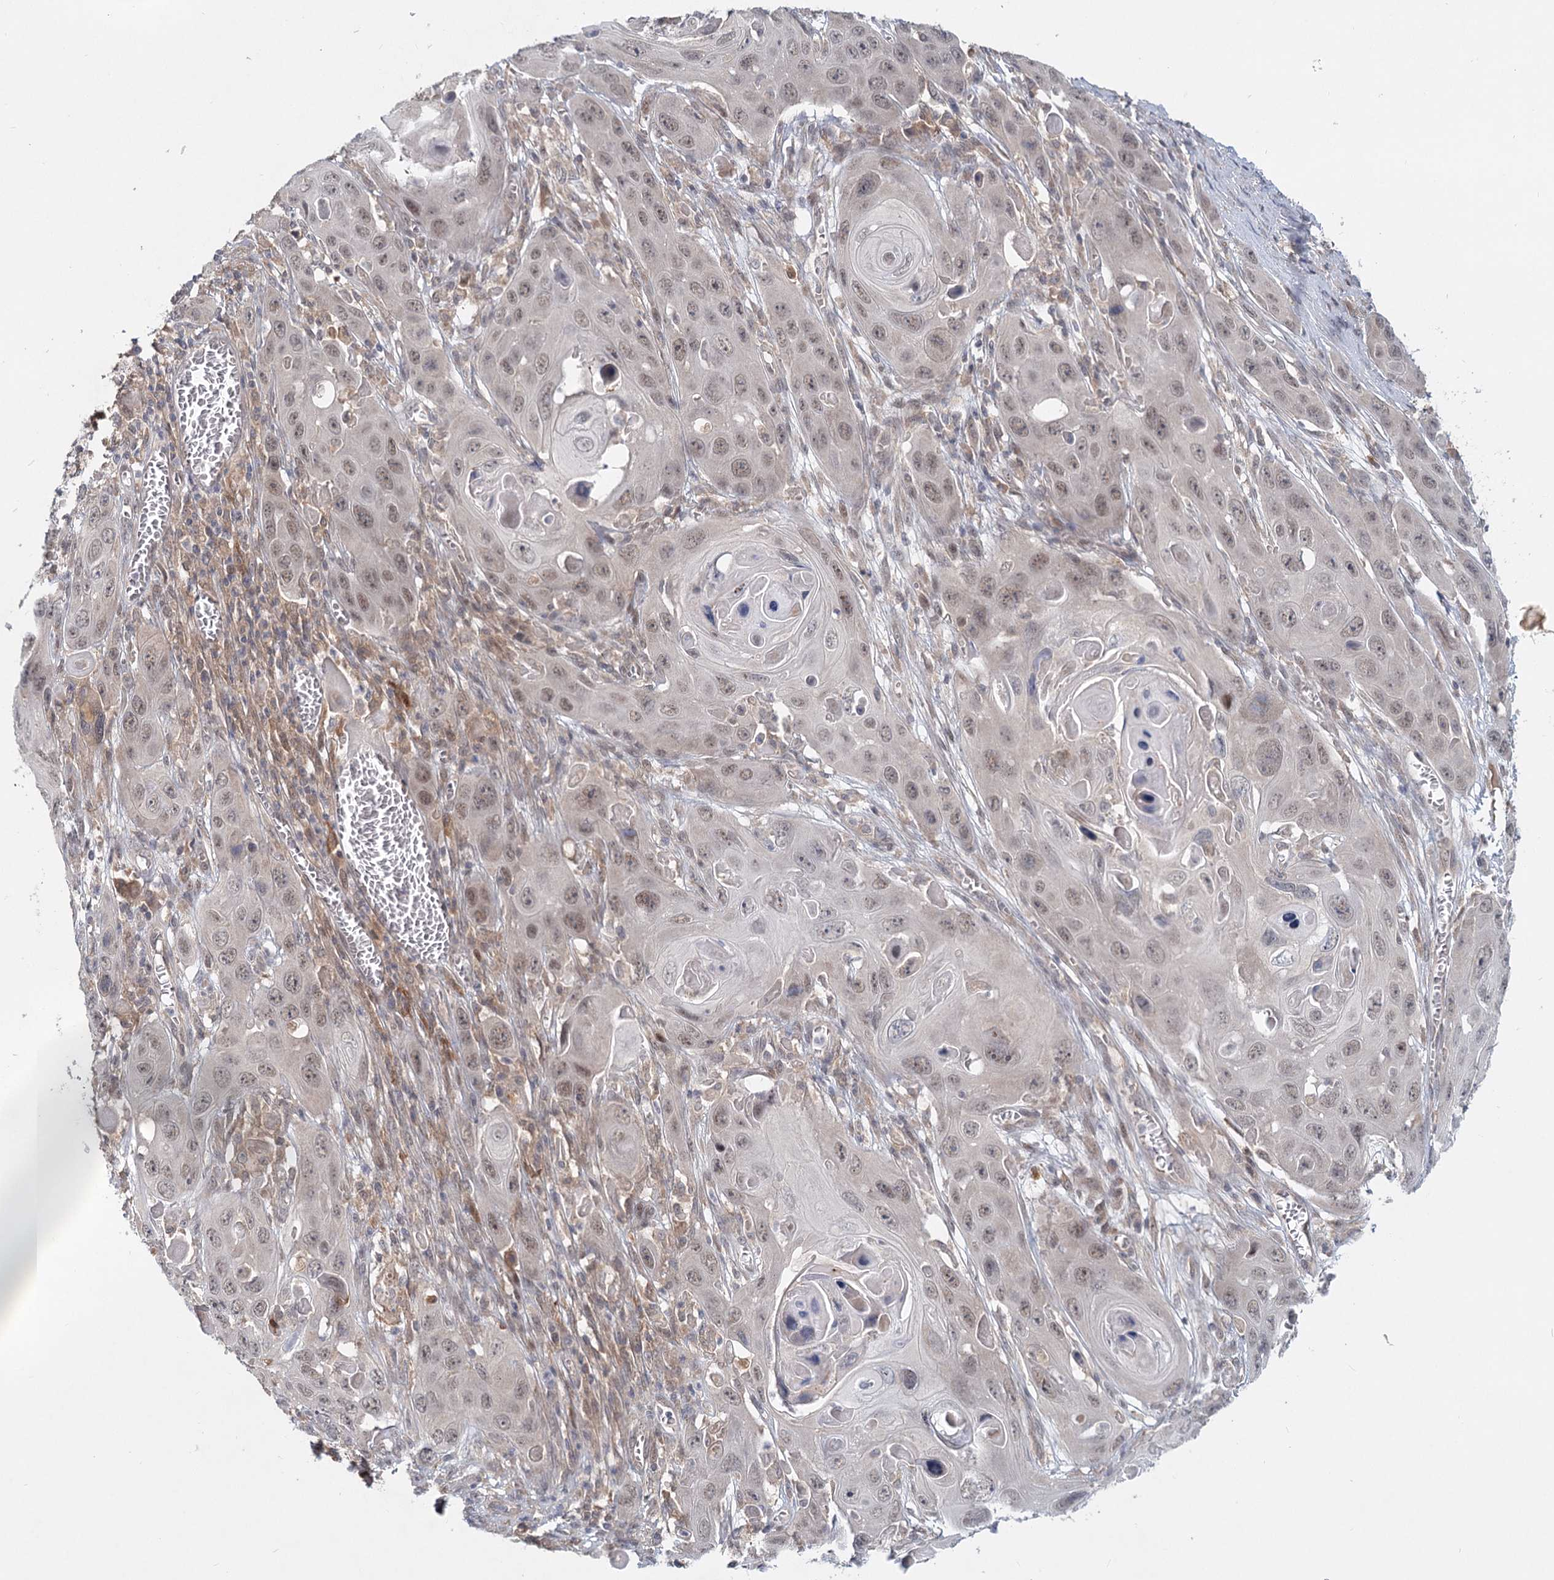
{"staining": {"intensity": "weak", "quantity": ">75%", "location": "nuclear"}, "tissue": "skin cancer", "cell_type": "Tumor cells", "image_type": "cancer", "snomed": [{"axis": "morphology", "description": "Squamous cell carcinoma, NOS"}, {"axis": "topography", "description": "Skin"}], "caption": "Human skin squamous cell carcinoma stained with a protein marker shows weak staining in tumor cells.", "gene": "AP3B1", "patient": {"sex": "male", "age": 55}}